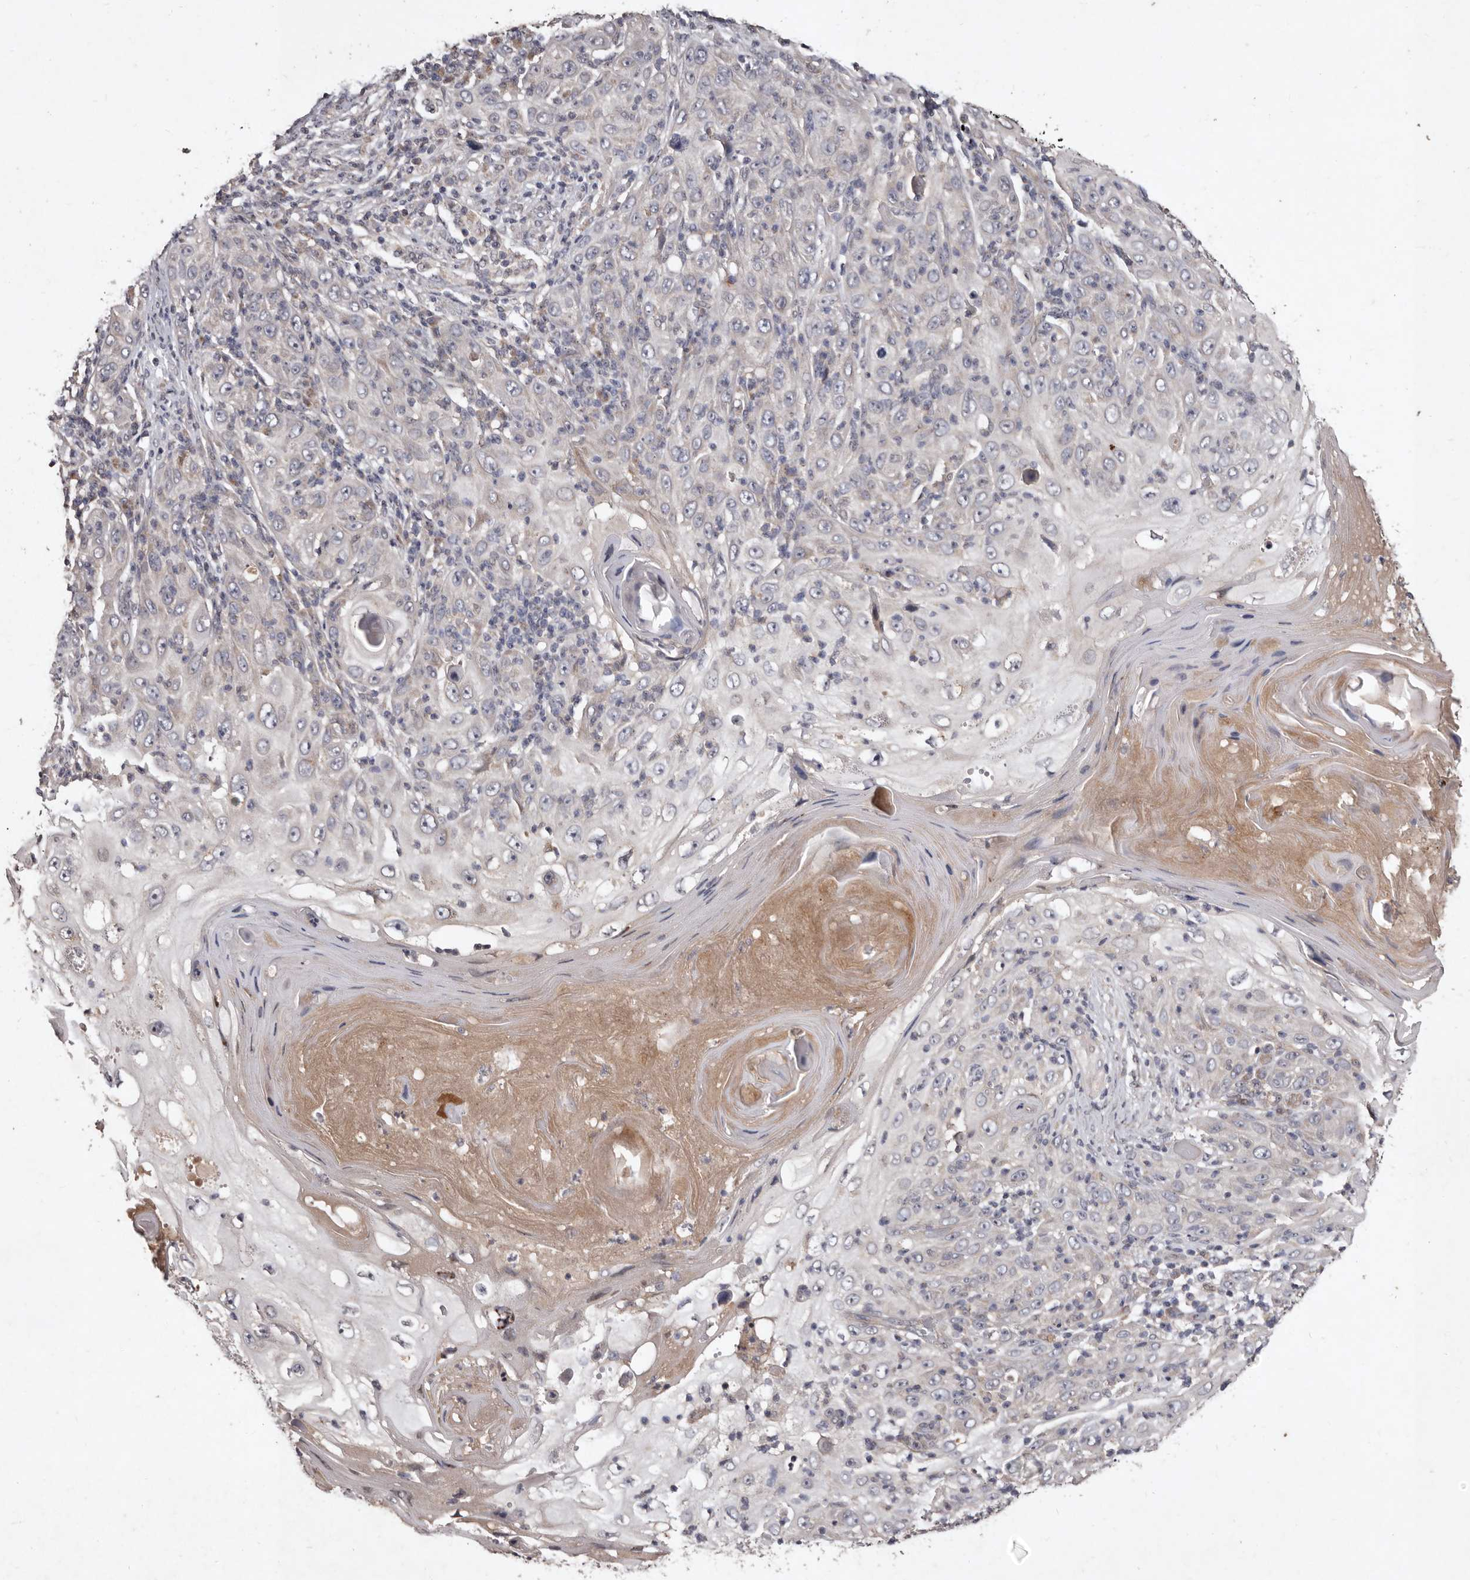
{"staining": {"intensity": "negative", "quantity": "none", "location": "none"}, "tissue": "skin cancer", "cell_type": "Tumor cells", "image_type": "cancer", "snomed": [{"axis": "morphology", "description": "Squamous cell carcinoma, NOS"}, {"axis": "topography", "description": "Skin"}], "caption": "Skin squamous cell carcinoma was stained to show a protein in brown. There is no significant staining in tumor cells.", "gene": "FLAD1", "patient": {"sex": "female", "age": 88}}